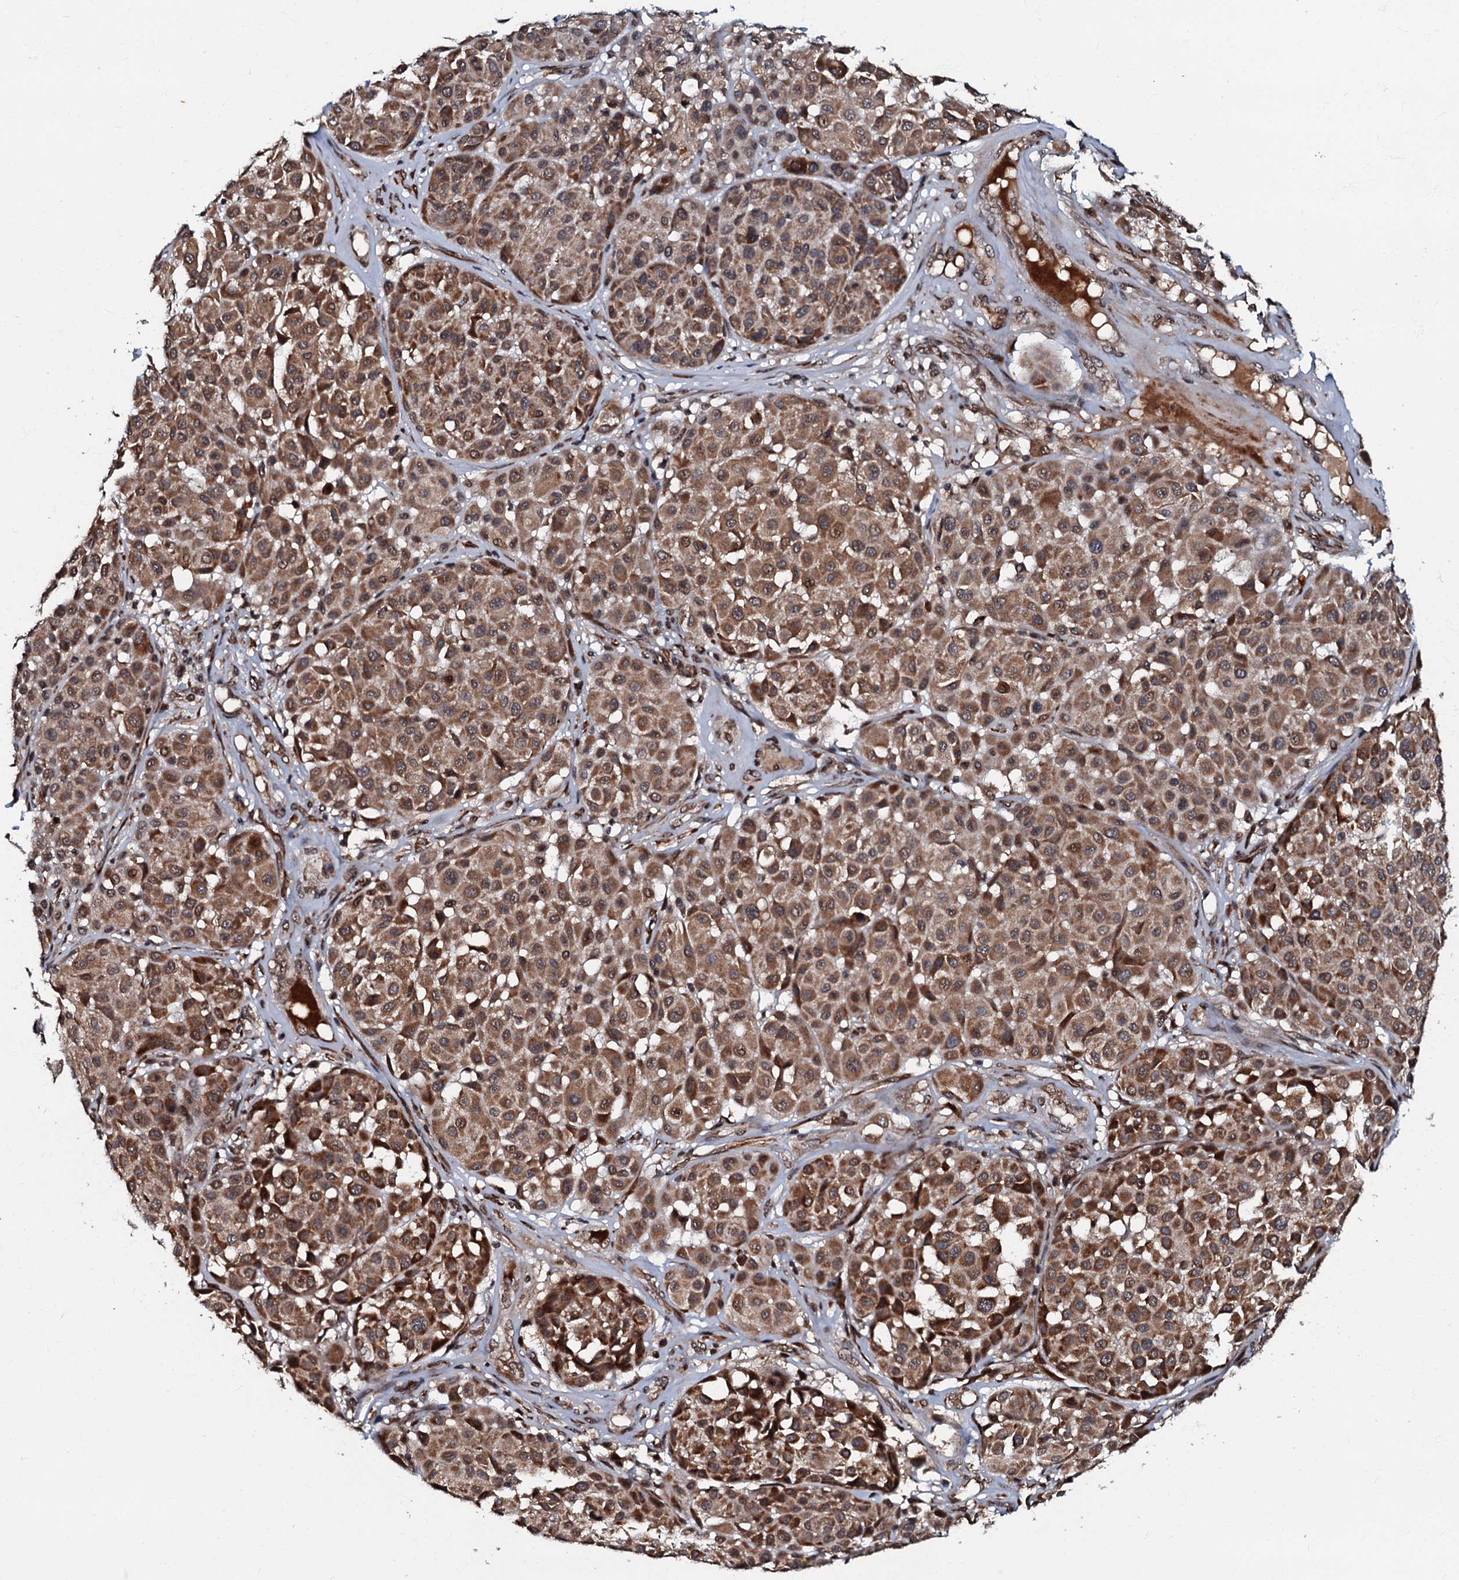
{"staining": {"intensity": "moderate", "quantity": ">75%", "location": "cytoplasmic/membranous,nuclear"}, "tissue": "melanoma", "cell_type": "Tumor cells", "image_type": "cancer", "snomed": [{"axis": "morphology", "description": "Malignant melanoma, Metastatic site"}, {"axis": "topography", "description": "Soft tissue"}], "caption": "Tumor cells demonstrate moderate cytoplasmic/membranous and nuclear staining in approximately >75% of cells in malignant melanoma (metastatic site).", "gene": "C18orf32", "patient": {"sex": "male", "age": 41}}